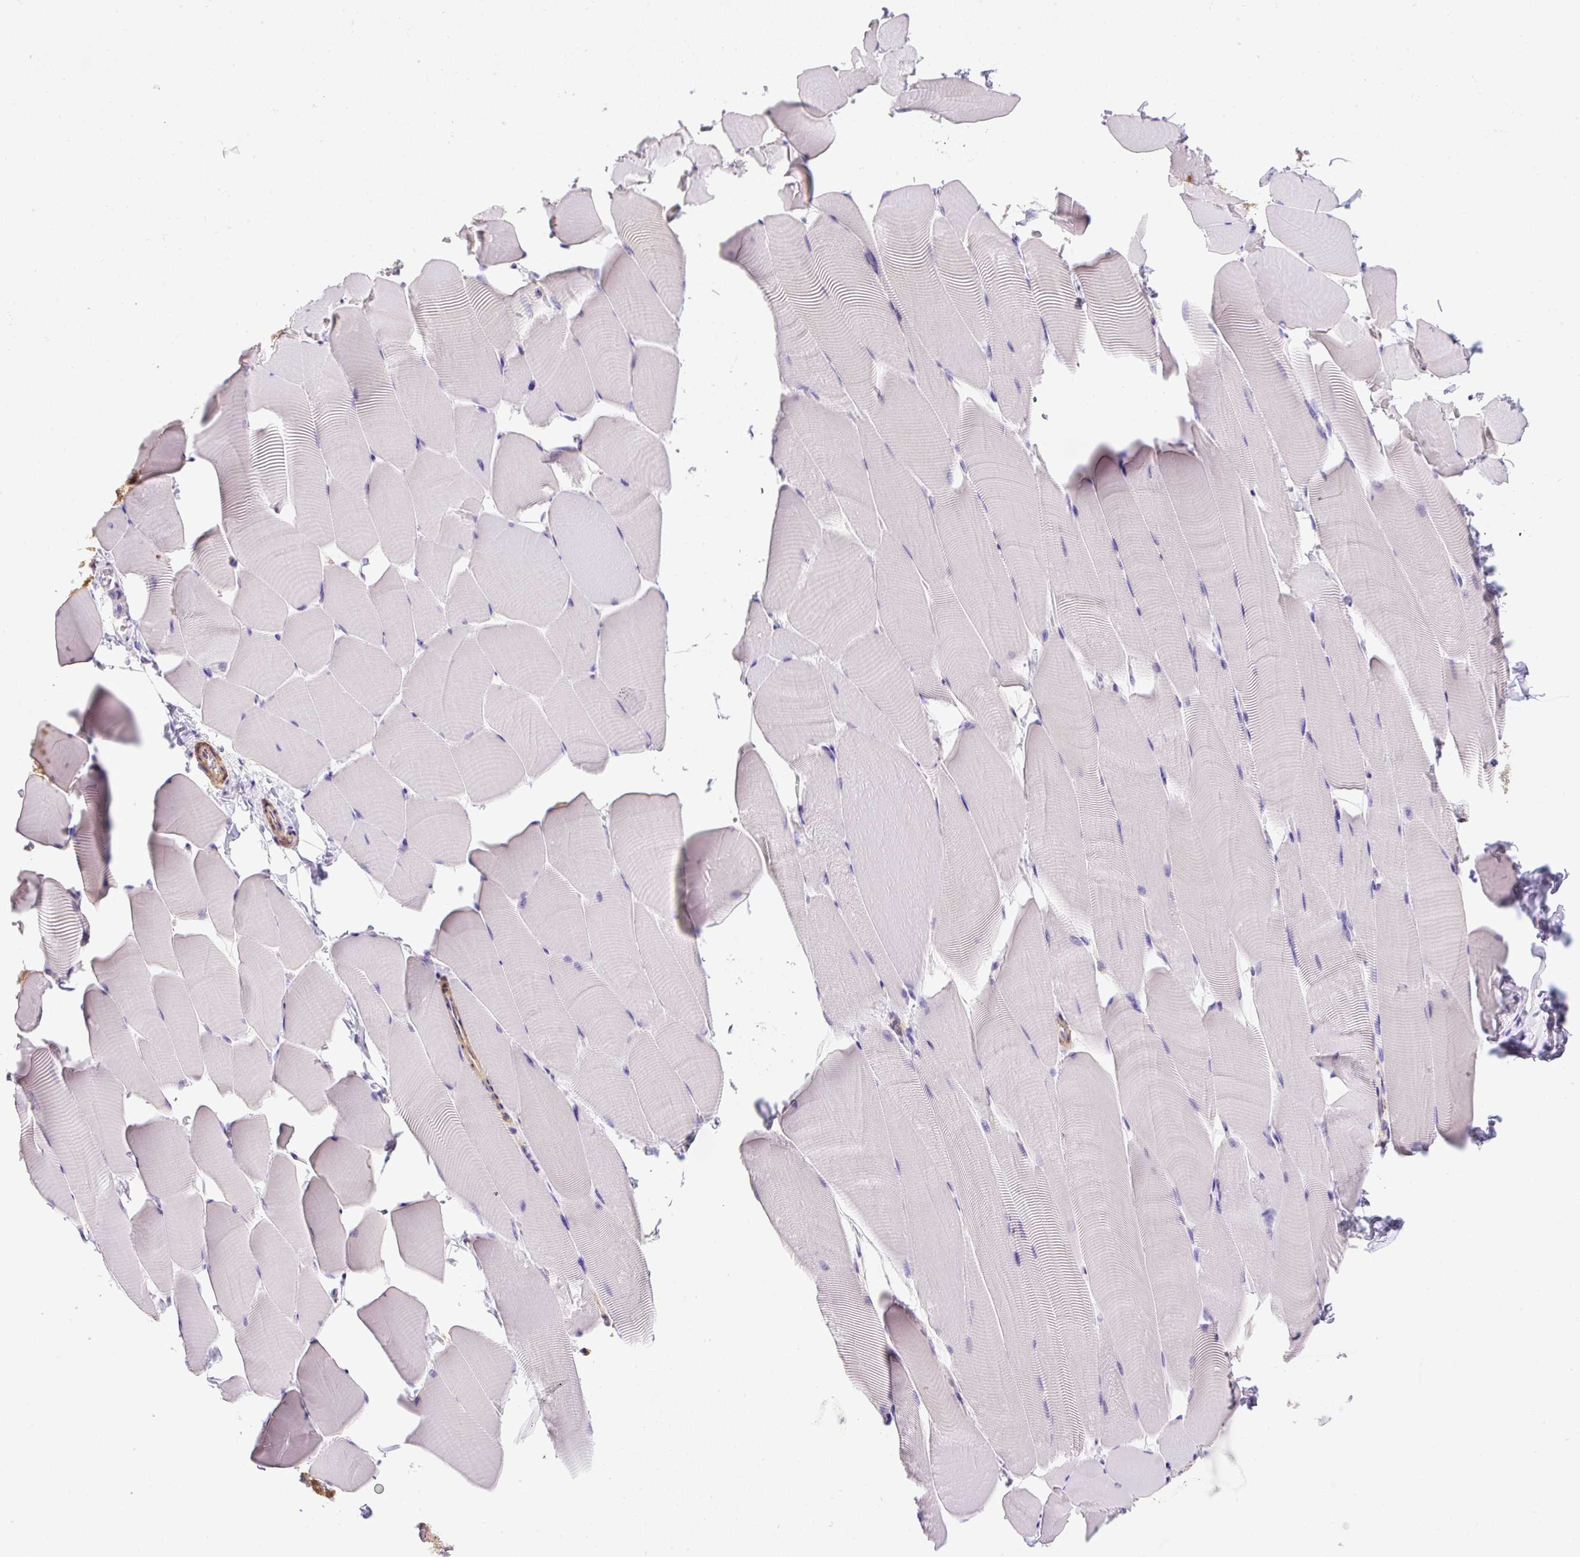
{"staining": {"intensity": "negative", "quantity": "none", "location": "none"}, "tissue": "skeletal muscle", "cell_type": "Myocytes", "image_type": "normal", "snomed": [{"axis": "morphology", "description": "Normal tissue, NOS"}, {"axis": "topography", "description": "Skeletal muscle"}], "caption": "Immunohistochemical staining of unremarkable human skeletal muscle shows no significant positivity in myocytes.", "gene": "NPTN", "patient": {"sex": "male", "age": 25}}